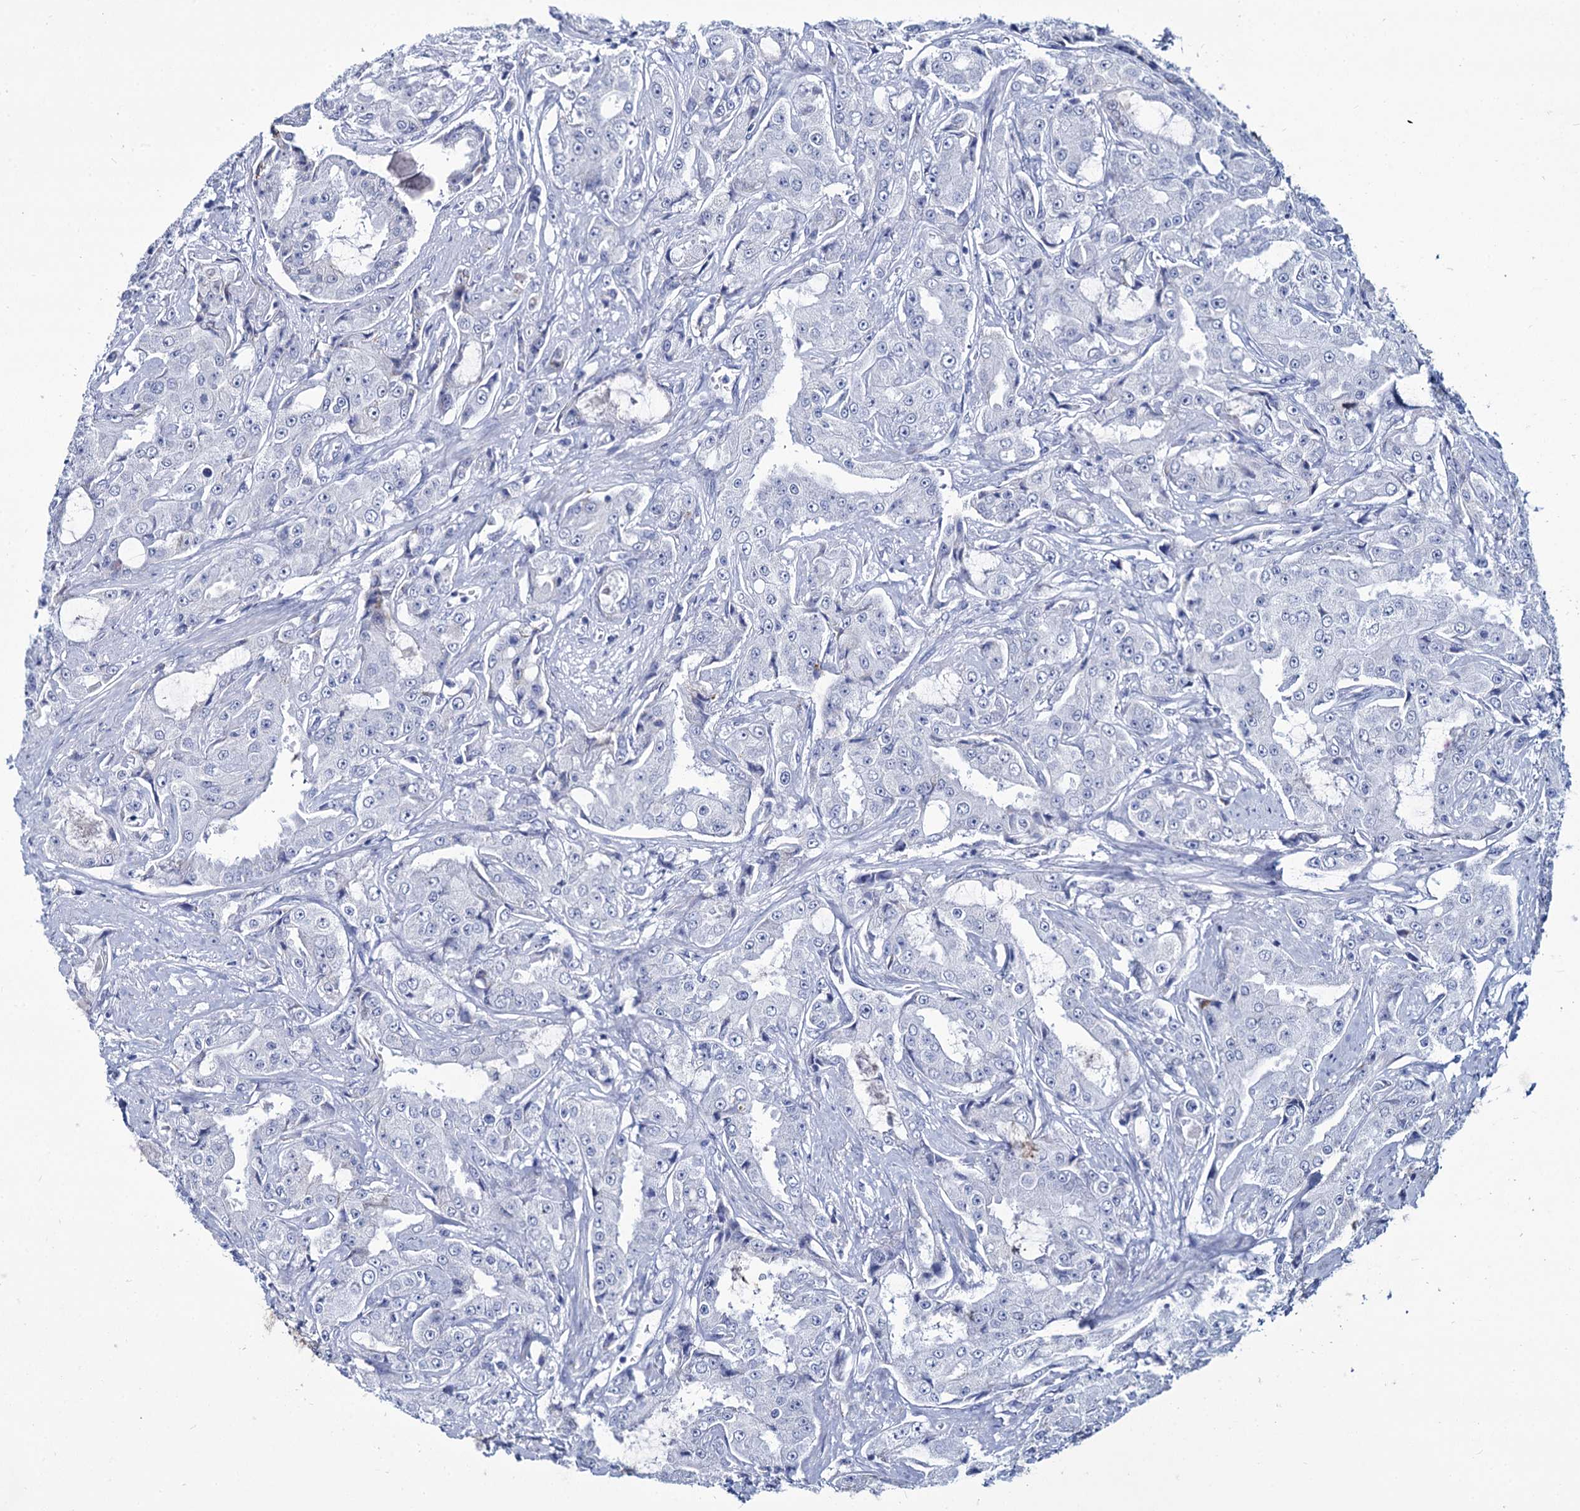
{"staining": {"intensity": "negative", "quantity": "none", "location": "none"}, "tissue": "prostate cancer", "cell_type": "Tumor cells", "image_type": "cancer", "snomed": [{"axis": "morphology", "description": "Adenocarcinoma, High grade"}, {"axis": "topography", "description": "Prostate"}], "caption": "Prostate cancer was stained to show a protein in brown. There is no significant staining in tumor cells. (Immunohistochemistry (ihc), brightfield microscopy, high magnification).", "gene": "RPUSD4", "patient": {"sex": "male", "age": 73}}